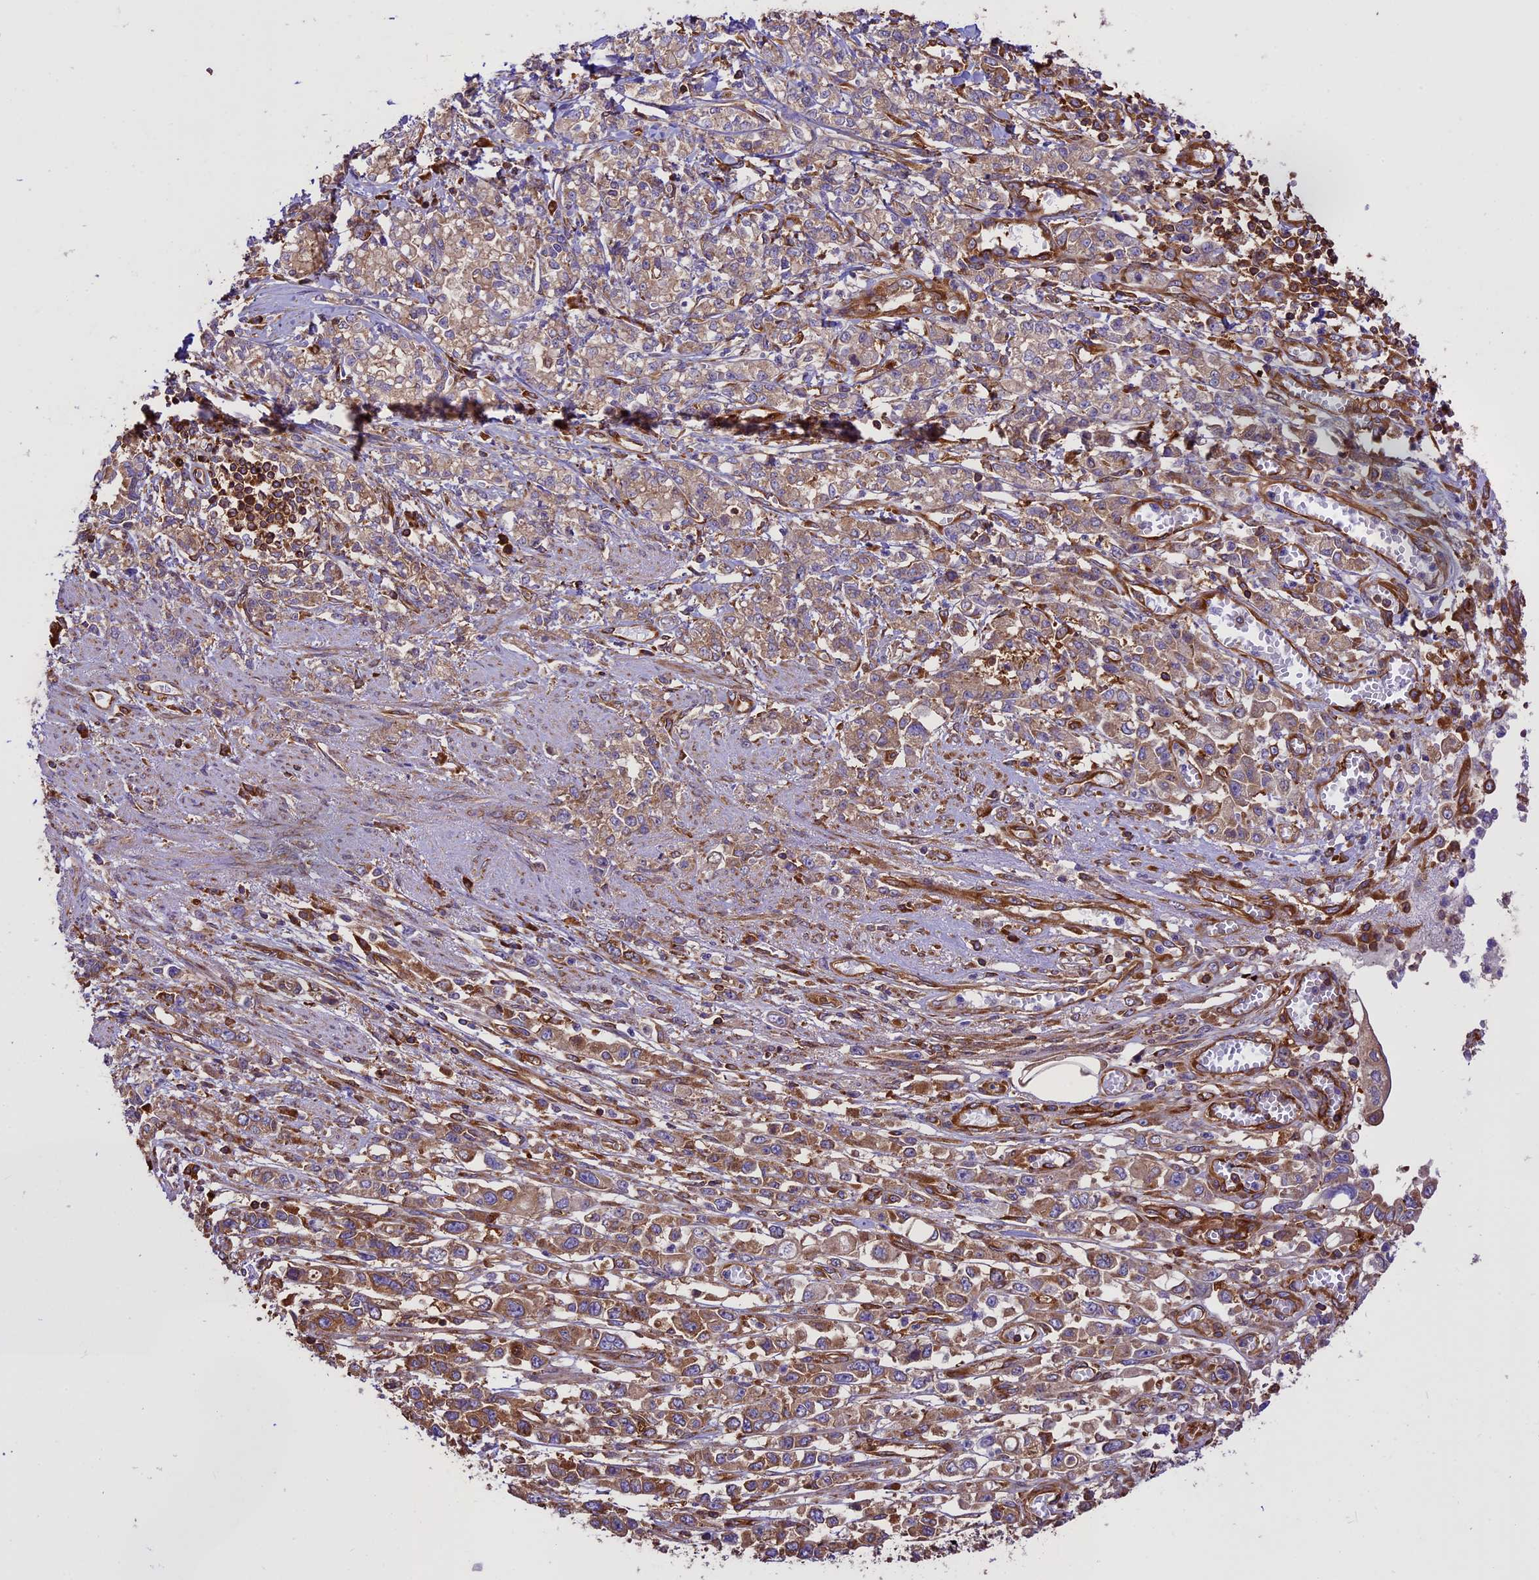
{"staining": {"intensity": "moderate", "quantity": ">75%", "location": "cytoplasmic/membranous"}, "tissue": "stomach cancer", "cell_type": "Tumor cells", "image_type": "cancer", "snomed": [{"axis": "morphology", "description": "Adenocarcinoma, NOS"}, {"axis": "topography", "description": "Stomach"}], "caption": "A medium amount of moderate cytoplasmic/membranous expression is seen in about >75% of tumor cells in stomach cancer tissue.", "gene": "KARS1", "patient": {"sex": "female", "age": 76}}